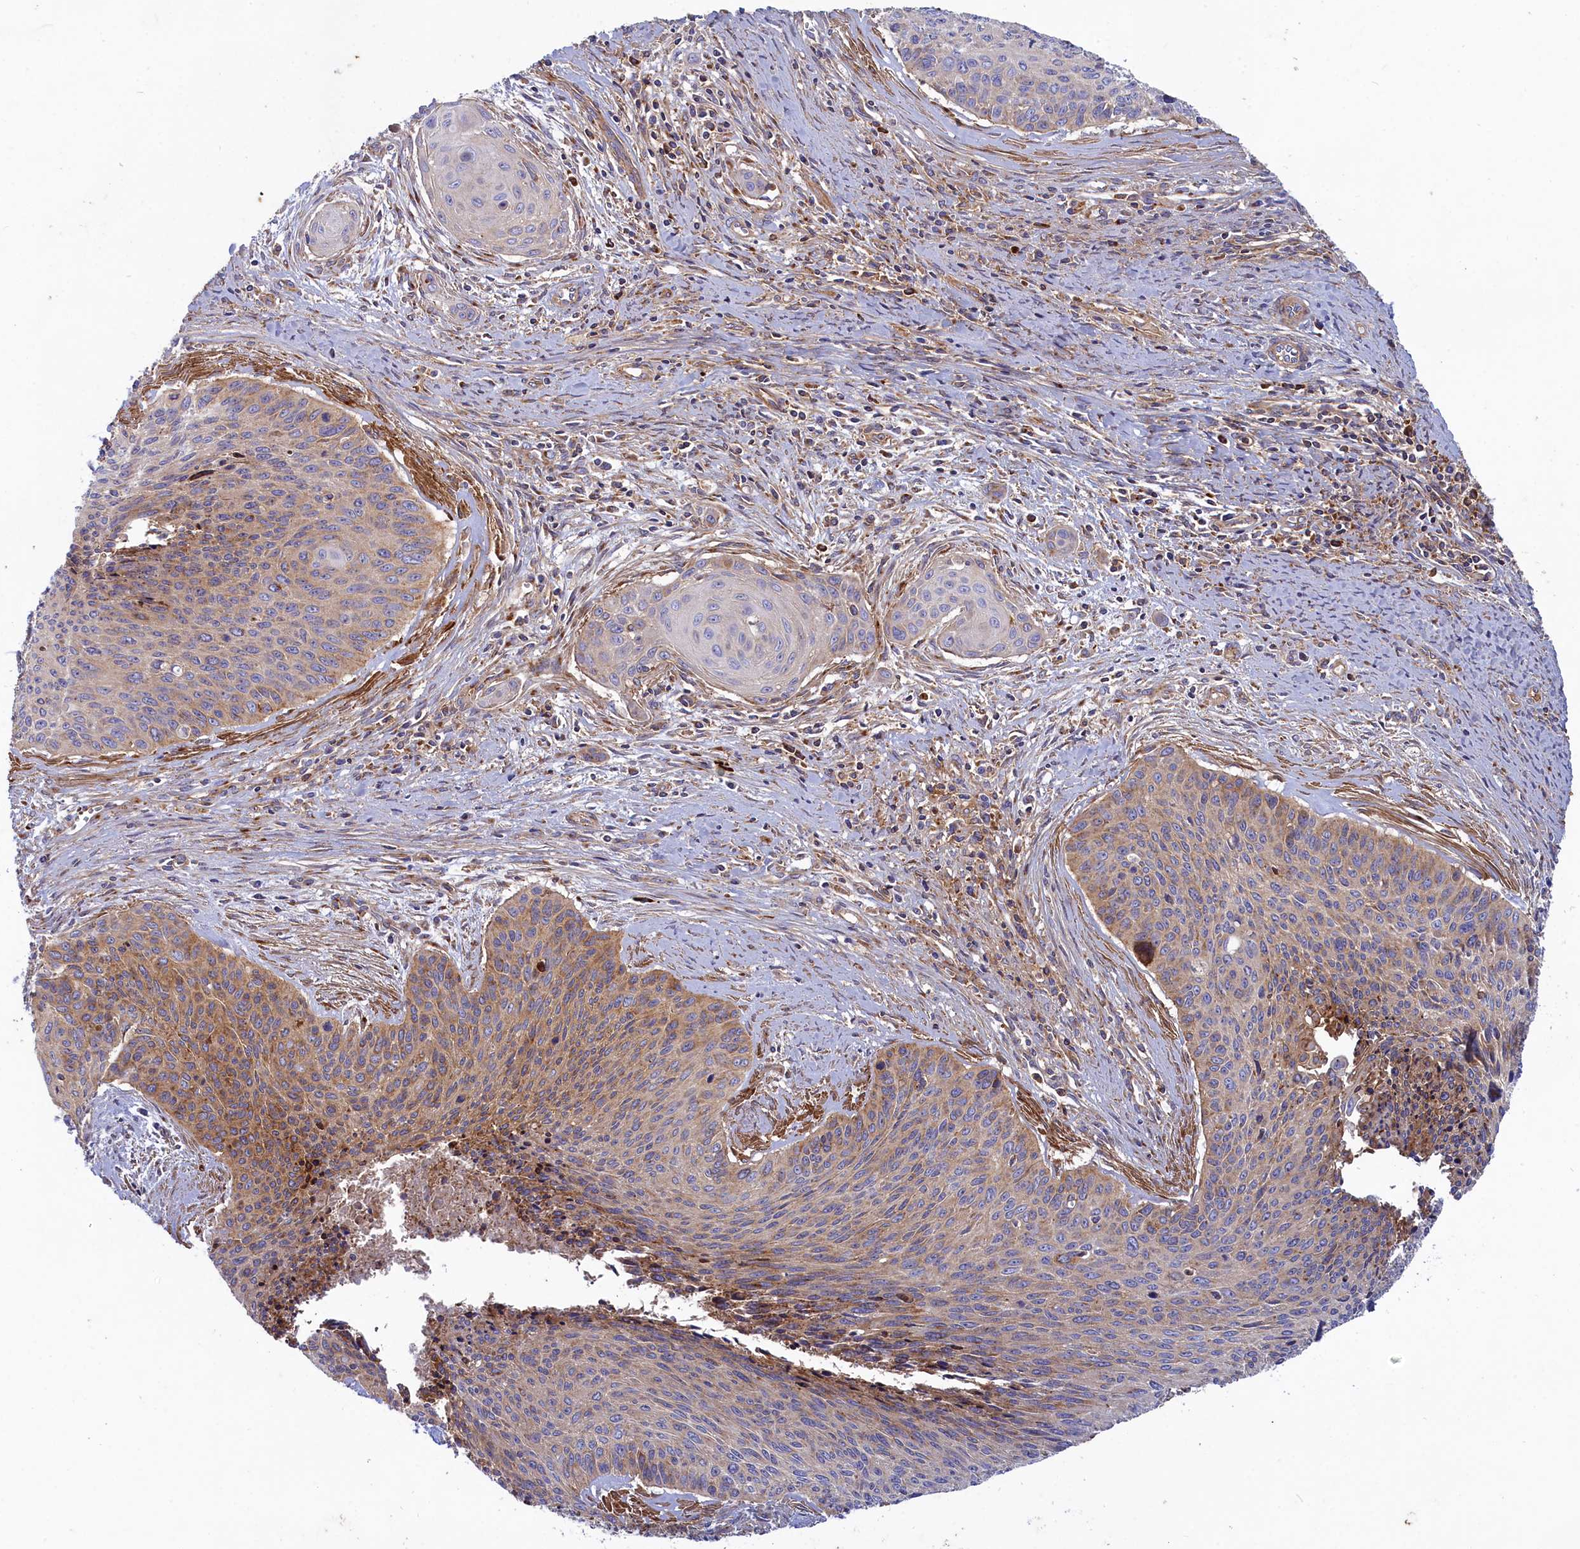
{"staining": {"intensity": "weak", "quantity": "25%-75%", "location": "cytoplasmic/membranous"}, "tissue": "cervical cancer", "cell_type": "Tumor cells", "image_type": "cancer", "snomed": [{"axis": "morphology", "description": "Squamous cell carcinoma, NOS"}, {"axis": "topography", "description": "Cervix"}], "caption": "Human cervical squamous cell carcinoma stained with a brown dye displays weak cytoplasmic/membranous positive positivity in about 25%-75% of tumor cells.", "gene": "SCAMP4", "patient": {"sex": "female", "age": 55}}